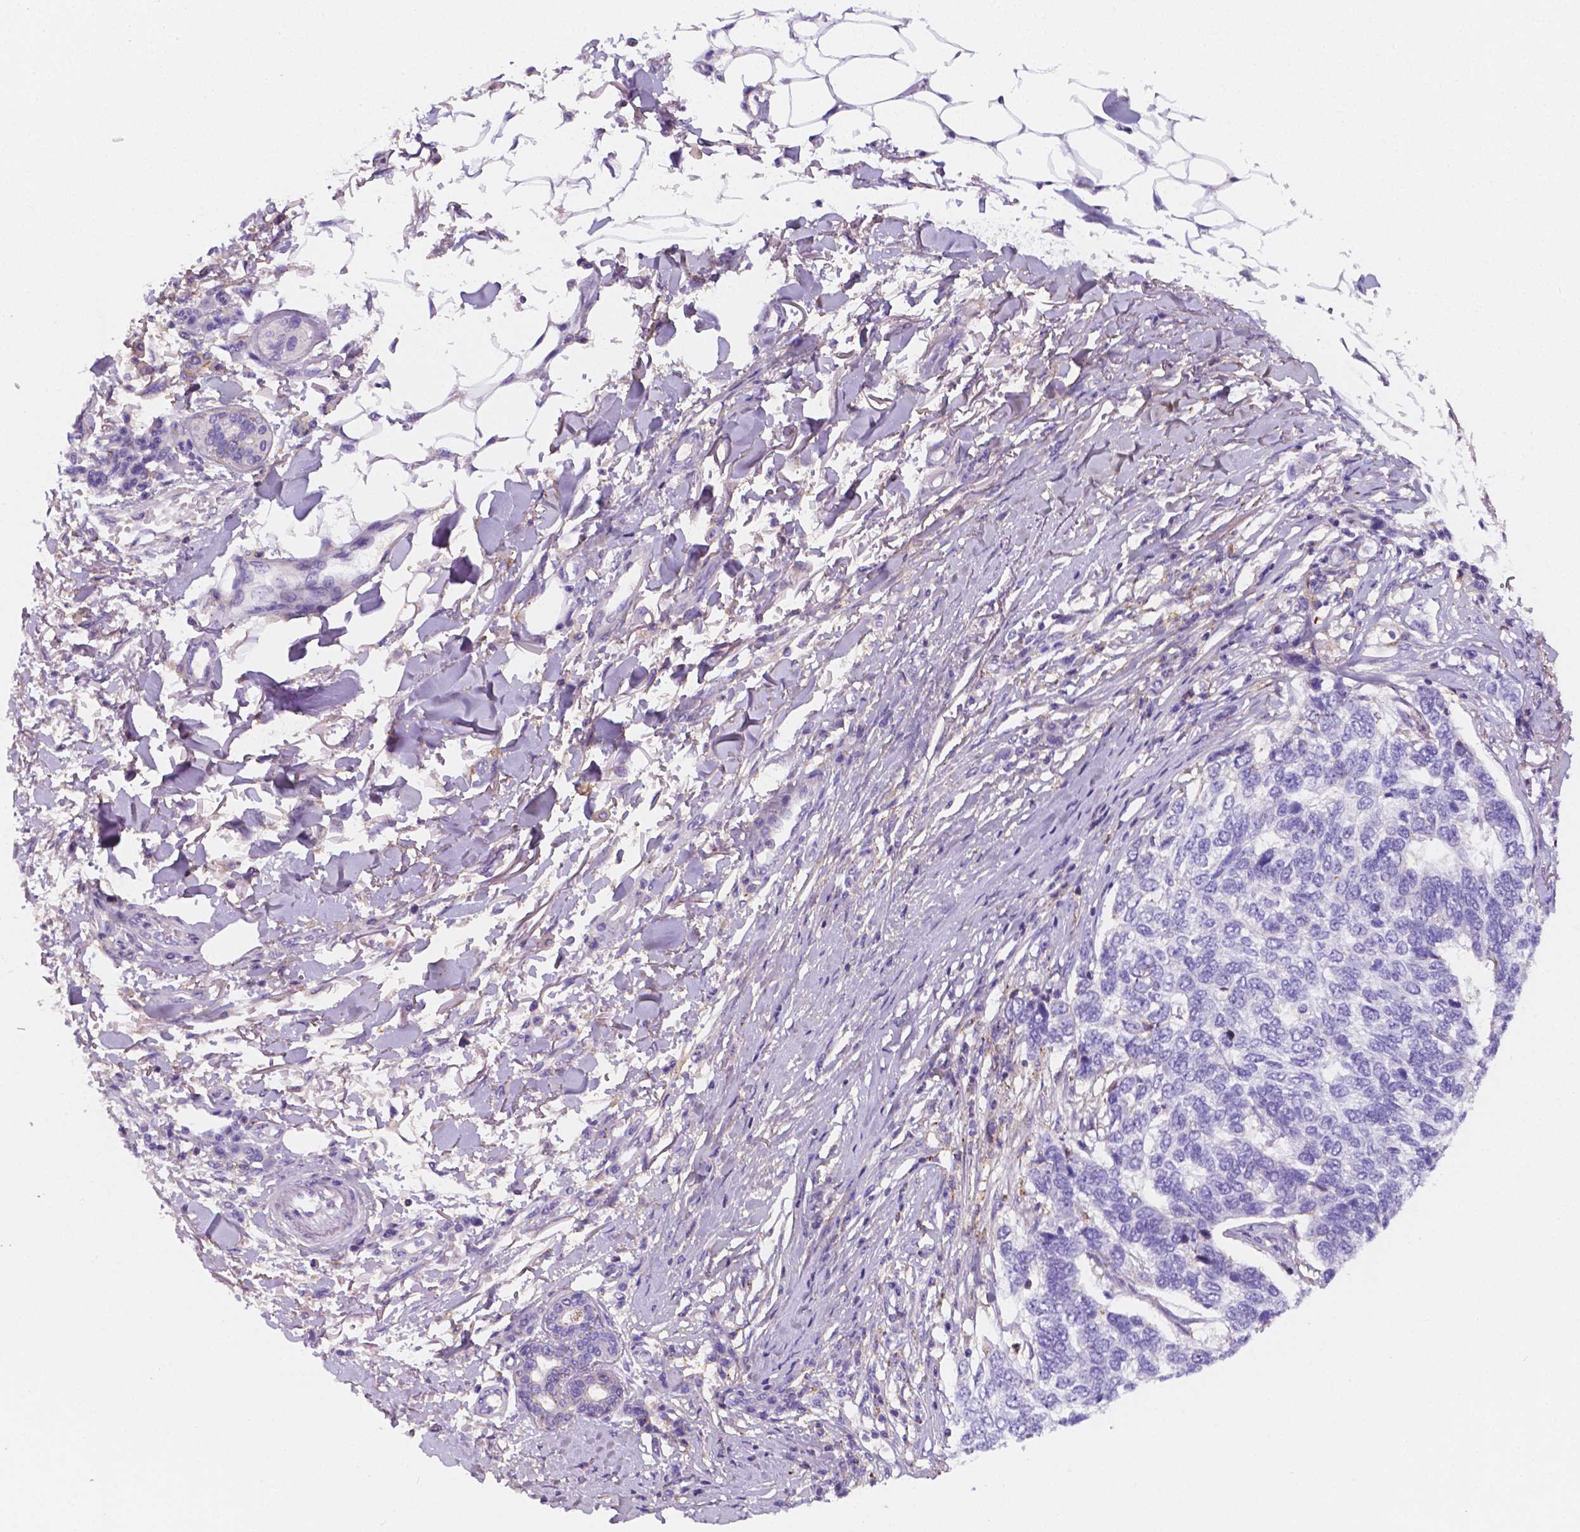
{"staining": {"intensity": "negative", "quantity": "none", "location": "none"}, "tissue": "skin cancer", "cell_type": "Tumor cells", "image_type": "cancer", "snomed": [{"axis": "morphology", "description": "Basal cell carcinoma"}, {"axis": "topography", "description": "Skin"}], "caption": "Tumor cells show no significant positivity in basal cell carcinoma (skin).", "gene": "GABRD", "patient": {"sex": "female", "age": 65}}